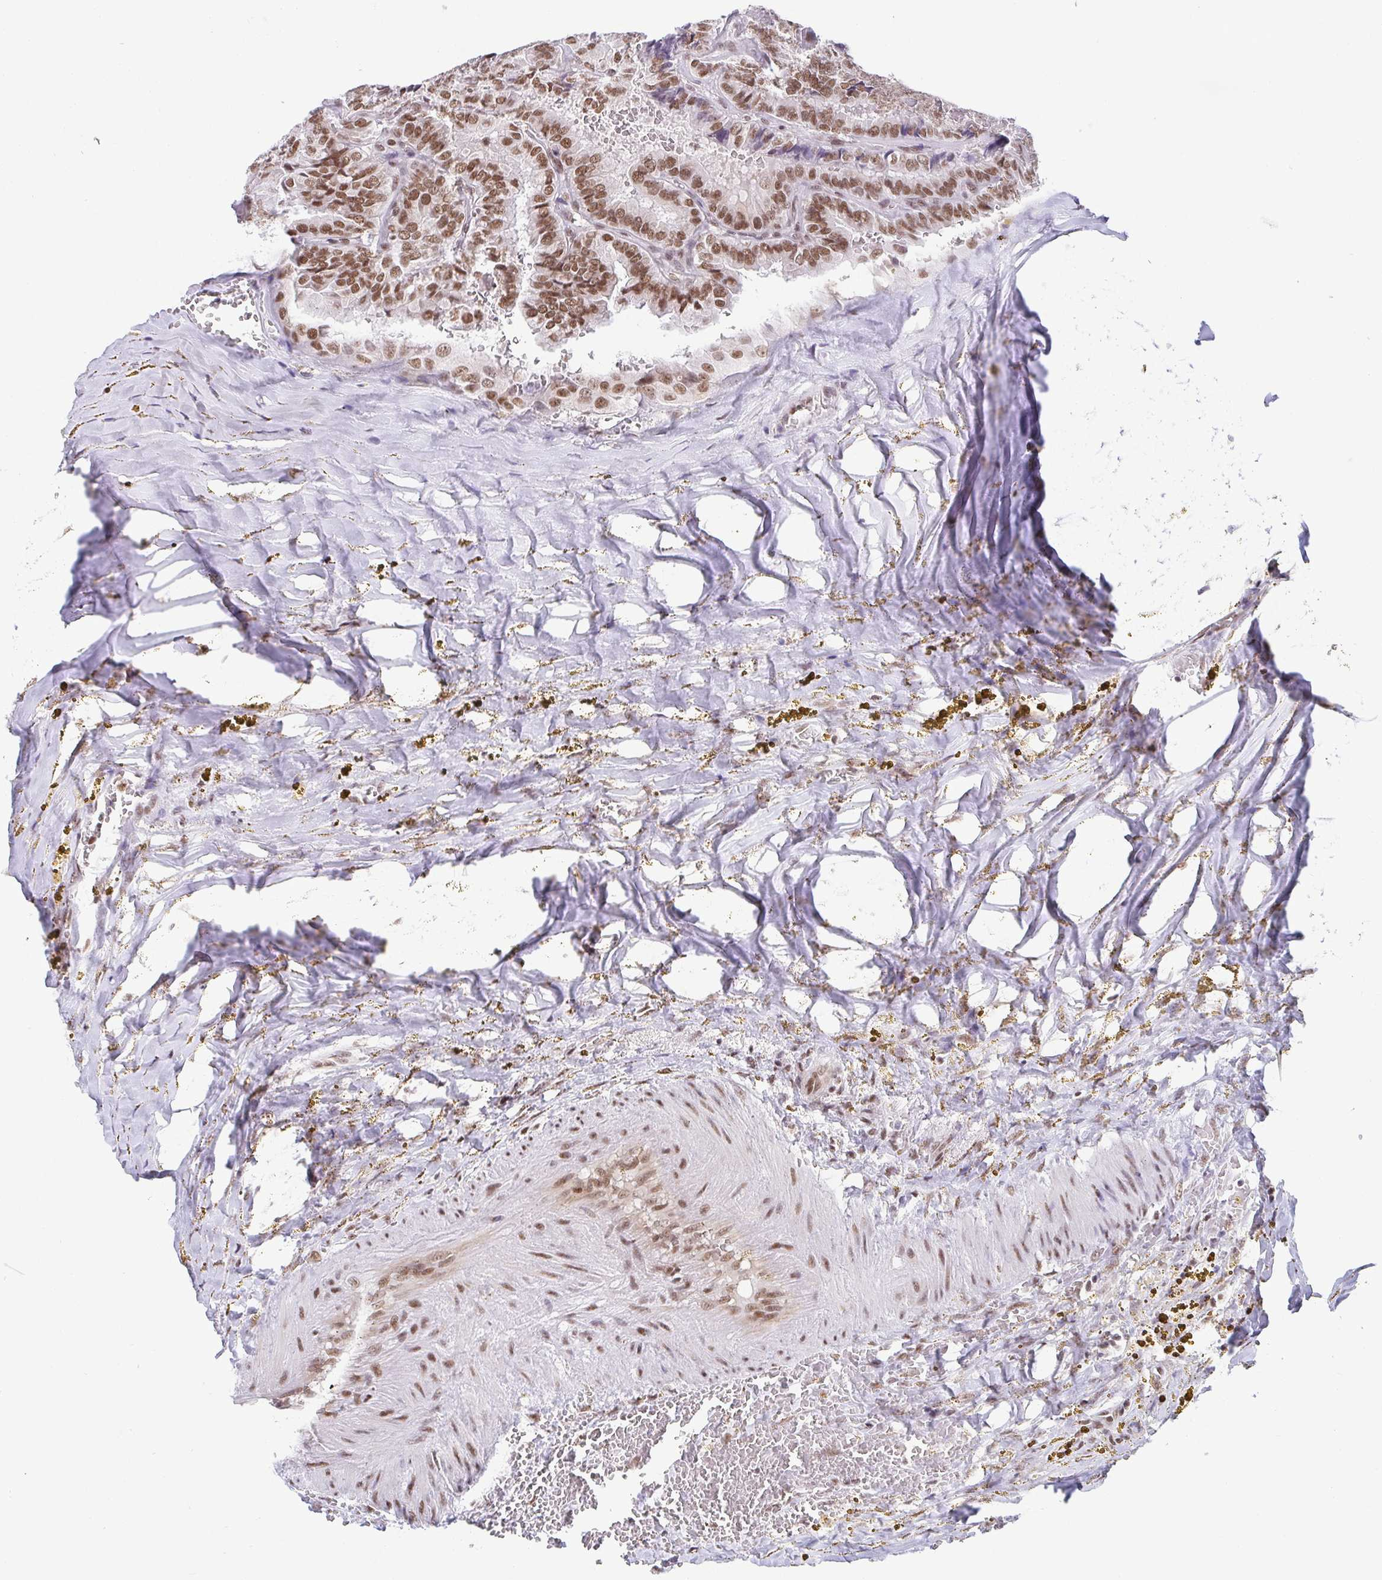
{"staining": {"intensity": "moderate", "quantity": ">75%", "location": "nuclear"}, "tissue": "thyroid cancer", "cell_type": "Tumor cells", "image_type": "cancer", "snomed": [{"axis": "morphology", "description": "Papillary adenocarcinoma, NOS"}, {"axis": "topography", "description": "Thyroid gland"}], "caption": "Human thyroid cancer stained with a brown dye displays moderate nuclear positive staining in approximately >75% of tumor cells.", "gene": "SLC7A10", "patient": {"sex": "female", "age": 75}}